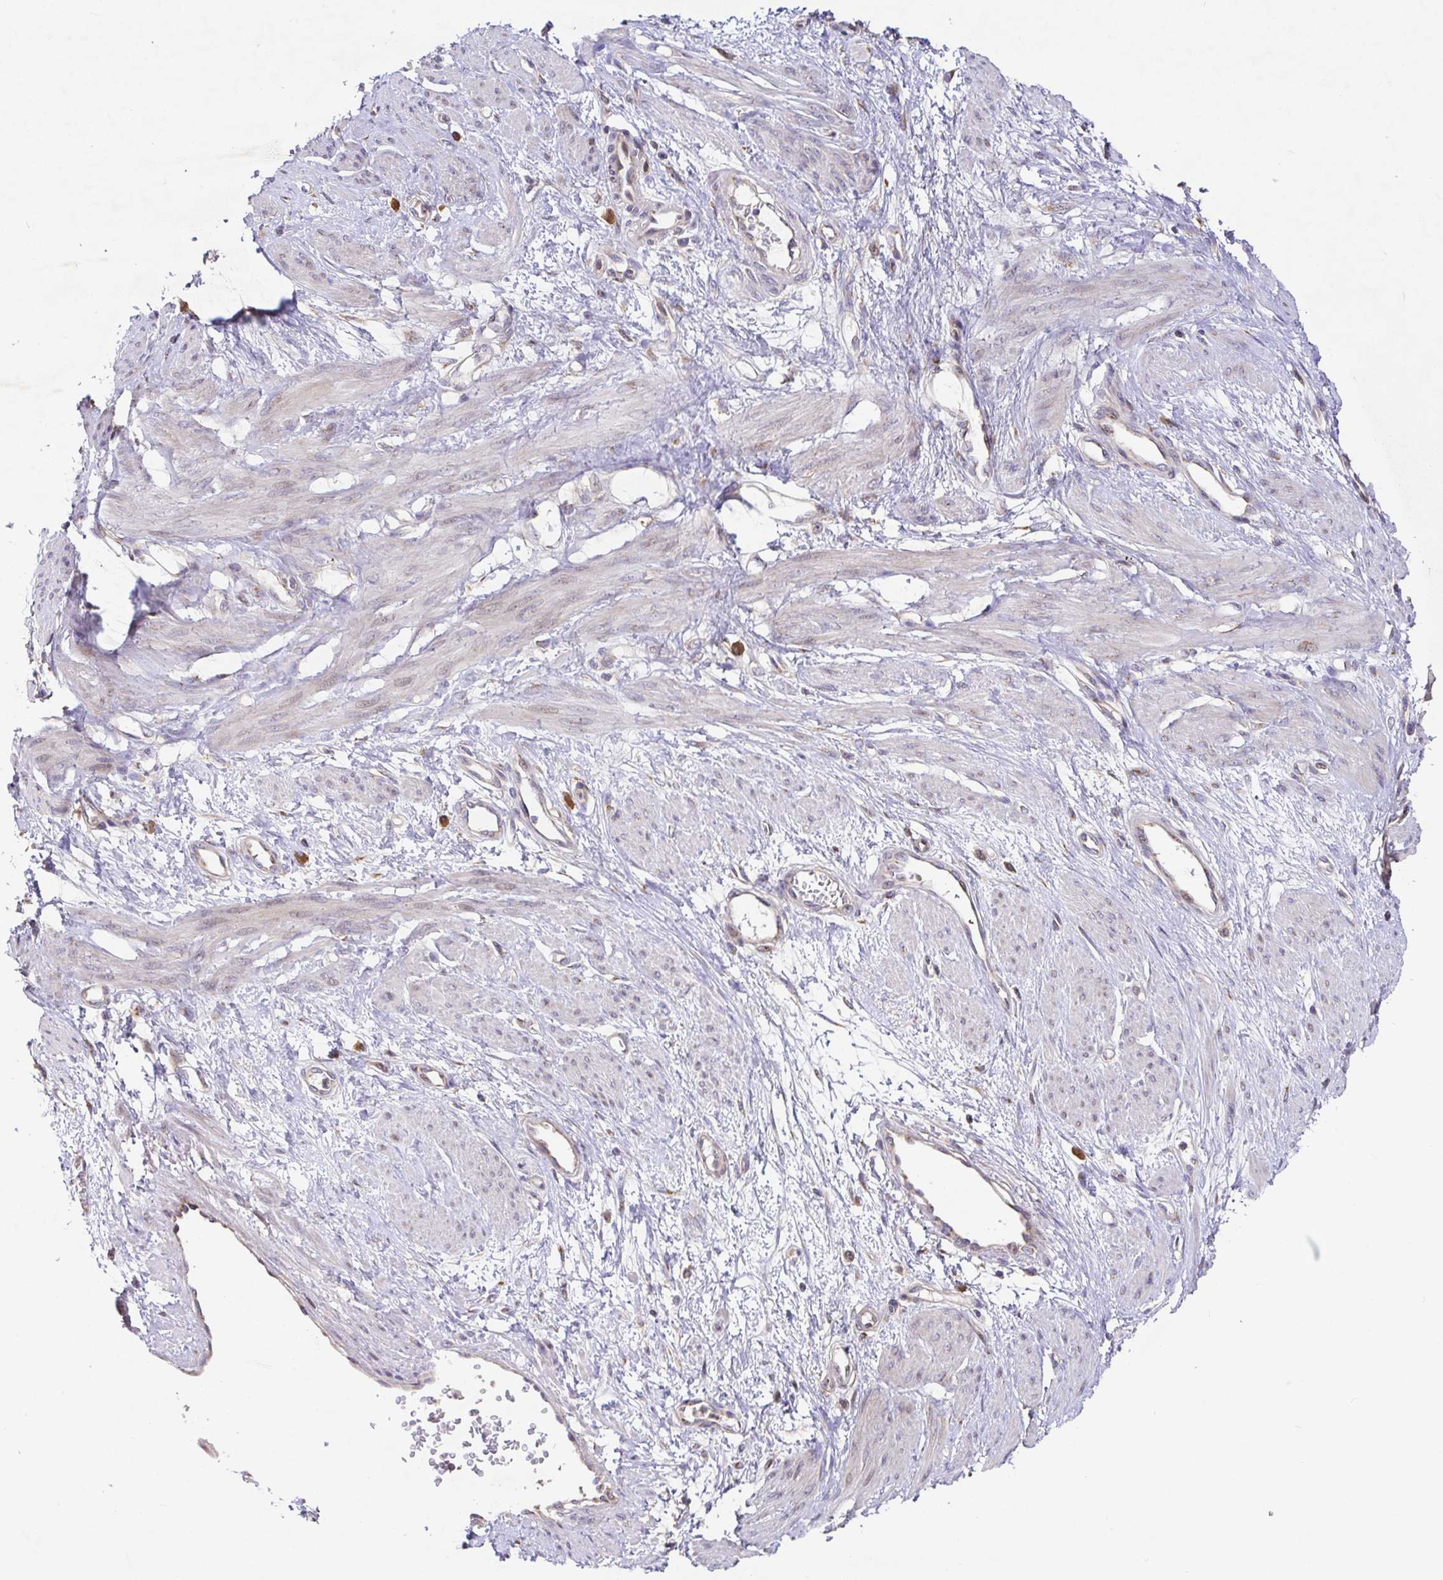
{"staining": {"intensity": "negative", "quantity": "none", "location": "none"}, "tissue": "smooth muscle", "cell_type": "Smooth muscle cells", "image_type": "normal", "snomed": [{"axis": "morphology", "description": "Normal tissue, NOS"}, {"axis": "topography", "description": "Smooth muscle"}, {"axis": "topography", "description": "Uterus"}], "caption": "This is a micrograph of IHC staining of unremarkable smooth muscle, which shows no staining in smooth muscle cells. (DAB immunohistochemistry with hematoxylin counter stain).", "gene": "ELP1", "patient": {"sex": "female", "age": 39}}